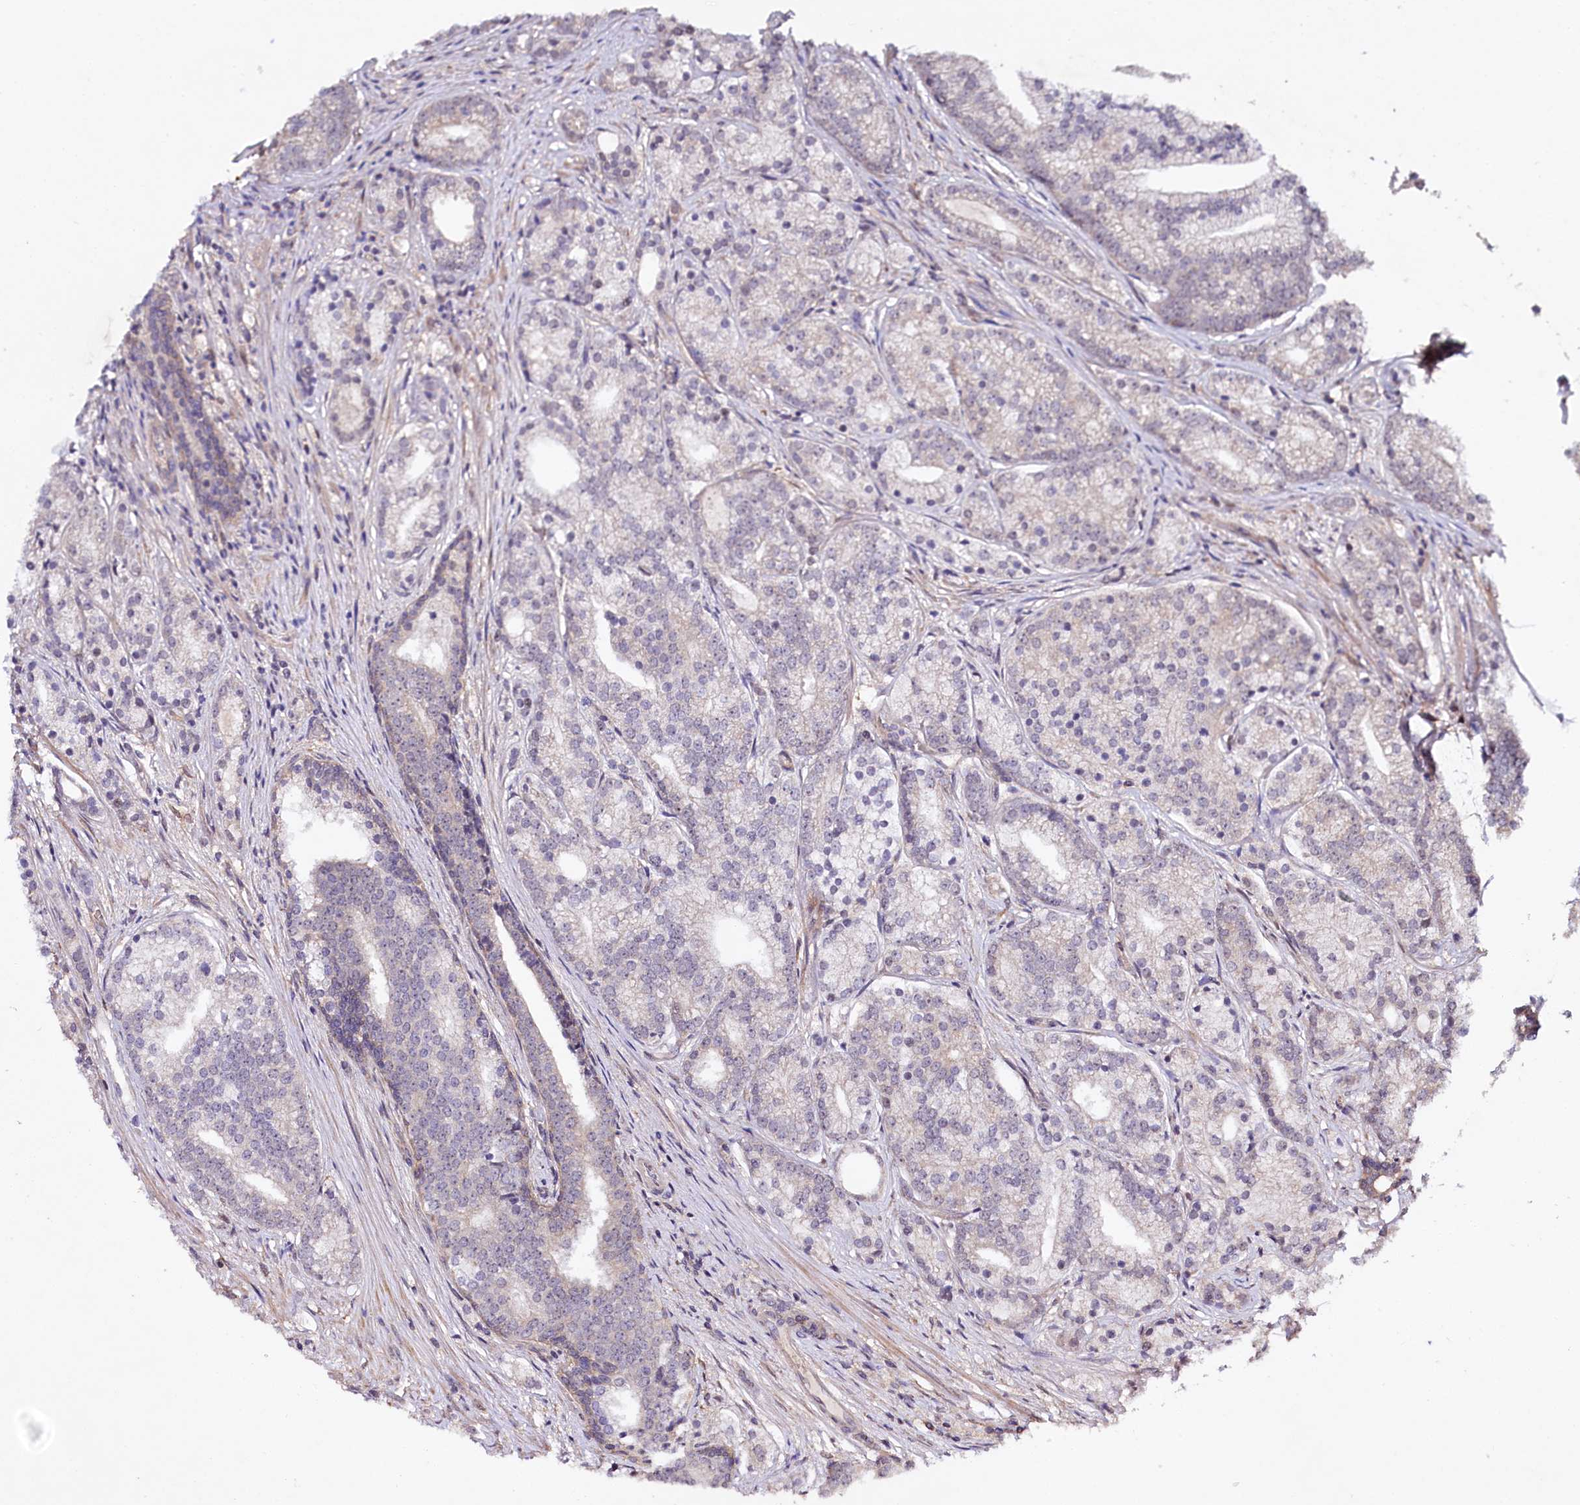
{"staining": {"intensity": "negative", "quantity": "none", "location": "none"}, "tissue": "prostate cancer", "cell_type": "Tumor cells", "image_type": "cancer", "snomed": [{"axis": "morphology", "description": "Adenocarcinoma, Low grade"}, {"axis": "topography", "description": "Prostate"}], "caption": "Immunohistochemical staining of human prostate low-grade adenocarcinoma displays no significant expression in tumor cells.", "gene": "PHLDB1", "patient": {"sex": "male", "age": 71}}